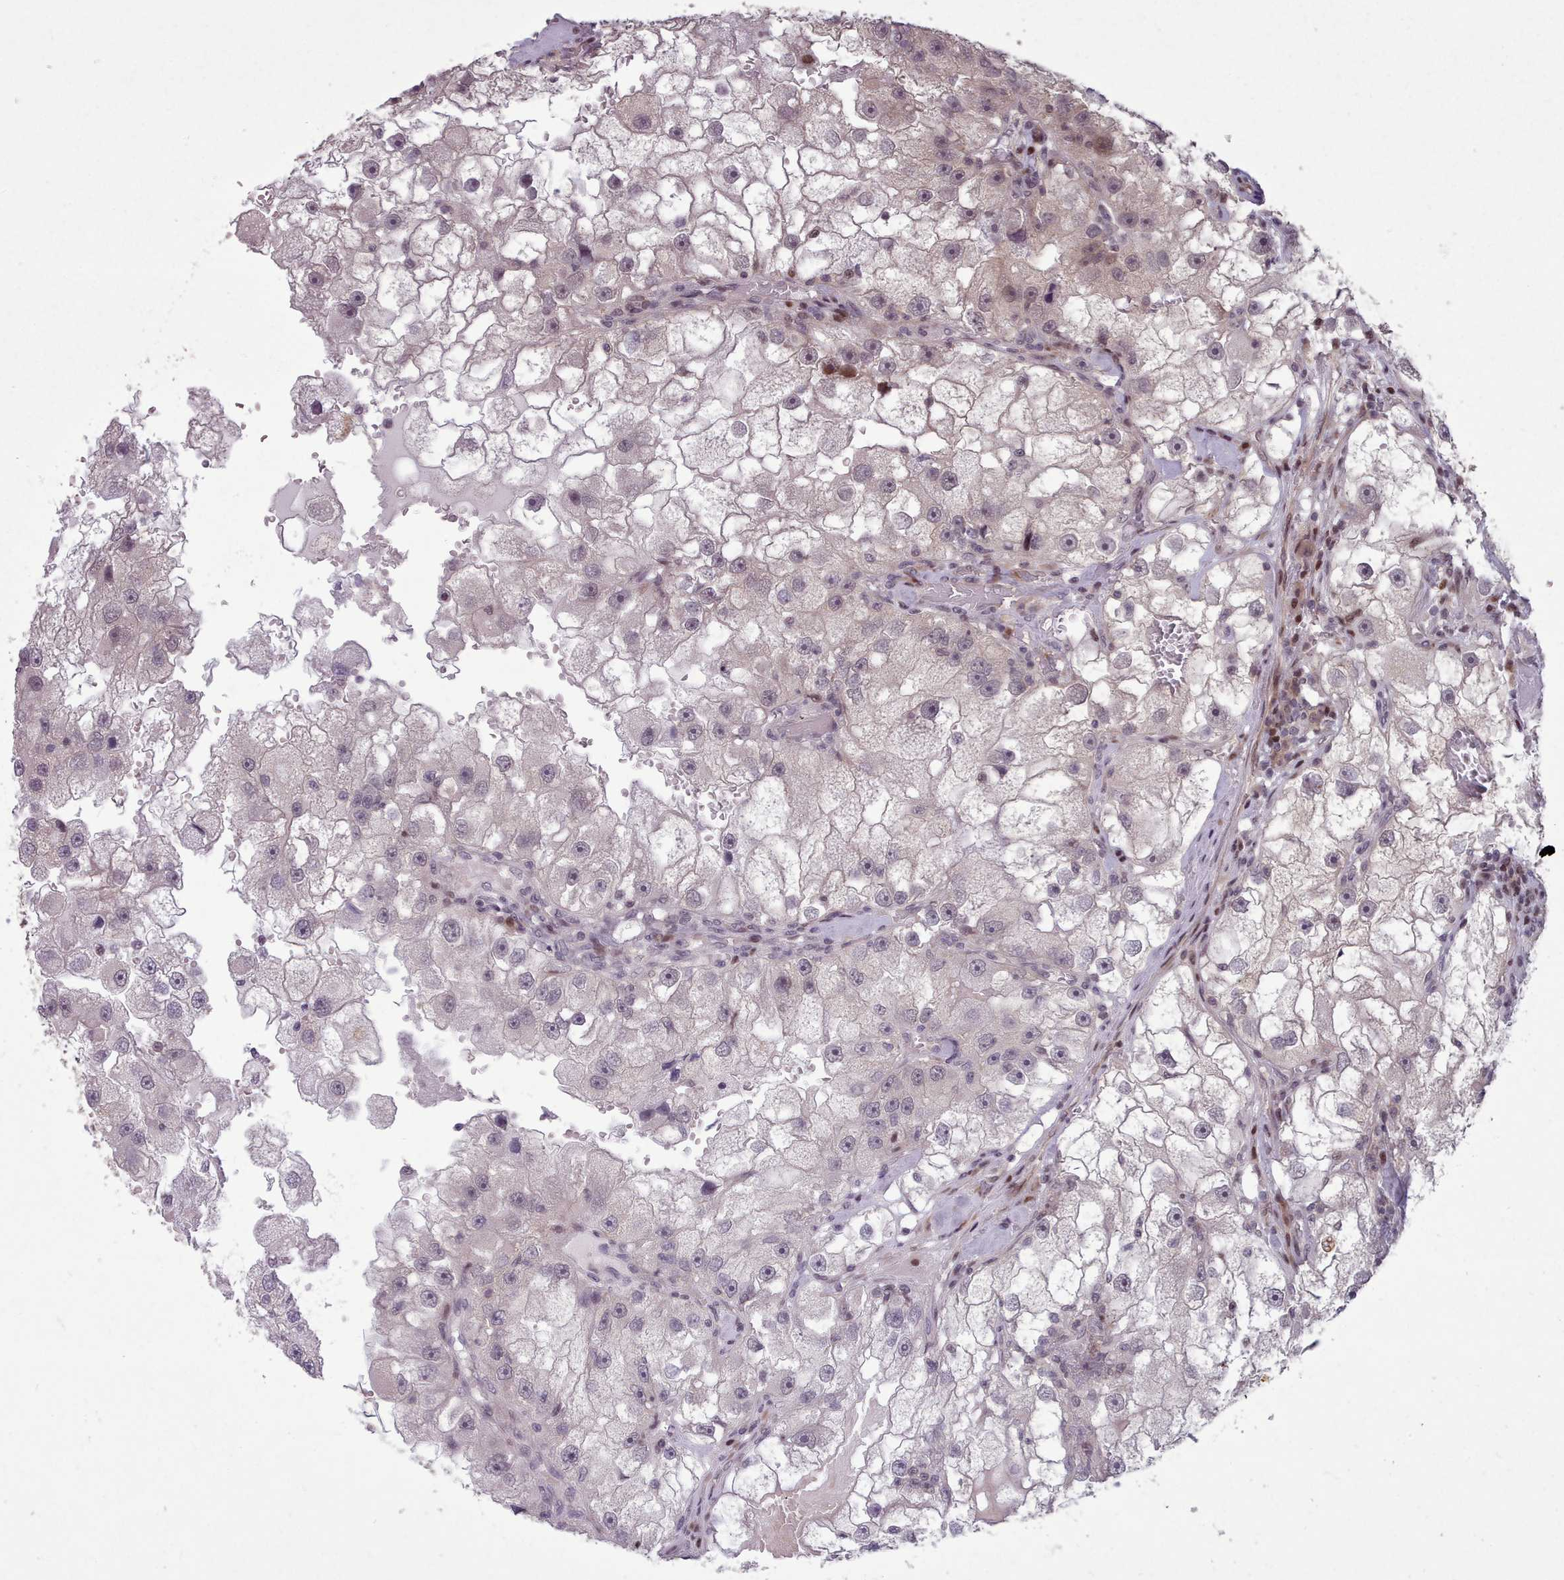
{"staining": {"intensity": "negative", "quantity": "none", "location": "none"}, "tissue": "renal cancer", "cell_type": "Tumor cells", "image_type": "cancer", "snomed": [{"axis": "morphology", "description": "Adenocarcinoma, NOS"}, {"axis": "topography", "description": "Kidney"}], "caption": "Immunohistochemistry (IHC) photomicrograph of neoplastic tissue: human renal cancer (adenocarcinoma) stained with DAB (3,3'-diaminobenzidine) demonstrates no significant protein staining in tumor cells. (DAB (3,3'-diaminobenzidine) immunohistochemistry, high magnification).", "gene": "ENSA", "patient": {"sex": "male", "age": 63}}